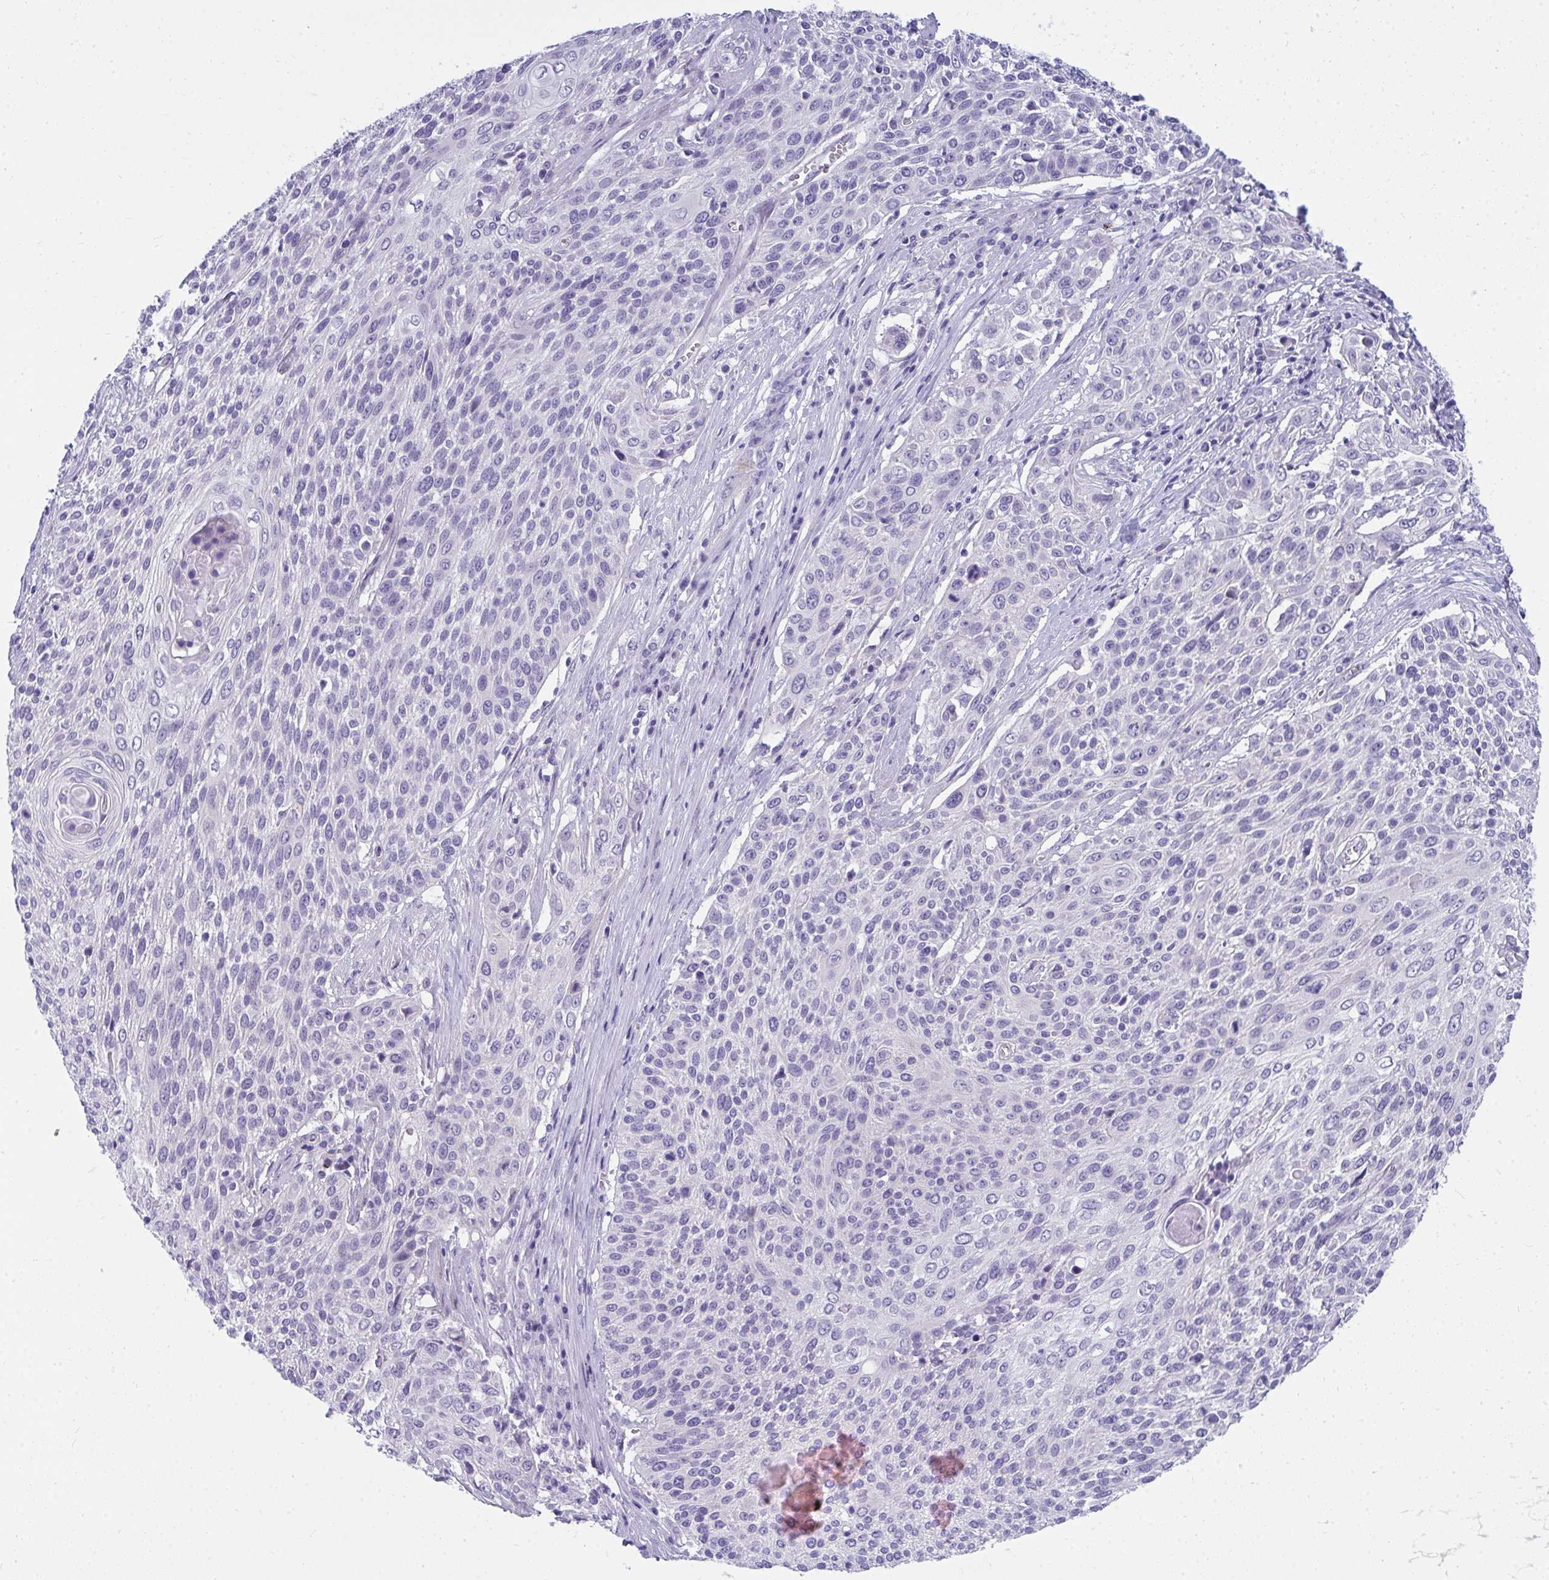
{"staining": {"intensity": "negative", "quantity": "none", "location": "none"}, "tissue": "cervical cancer", "cell_type": "Tumor cells", "image_type": "cancer", "snomed": [{"axis": "morphology", "description": "Squamous cell carcinoma, NOS"}, {"axis": "topography", "description": "Cervix"}], "caption": "Tumor cells are negative for protein expression in human cervical squamous cell carcinoma. (DAB immunohistochemistry (IHC) with hematoxylin counter stain).", "gene": "TSBP1", "patient": {"sex": "female", "age": 31}}